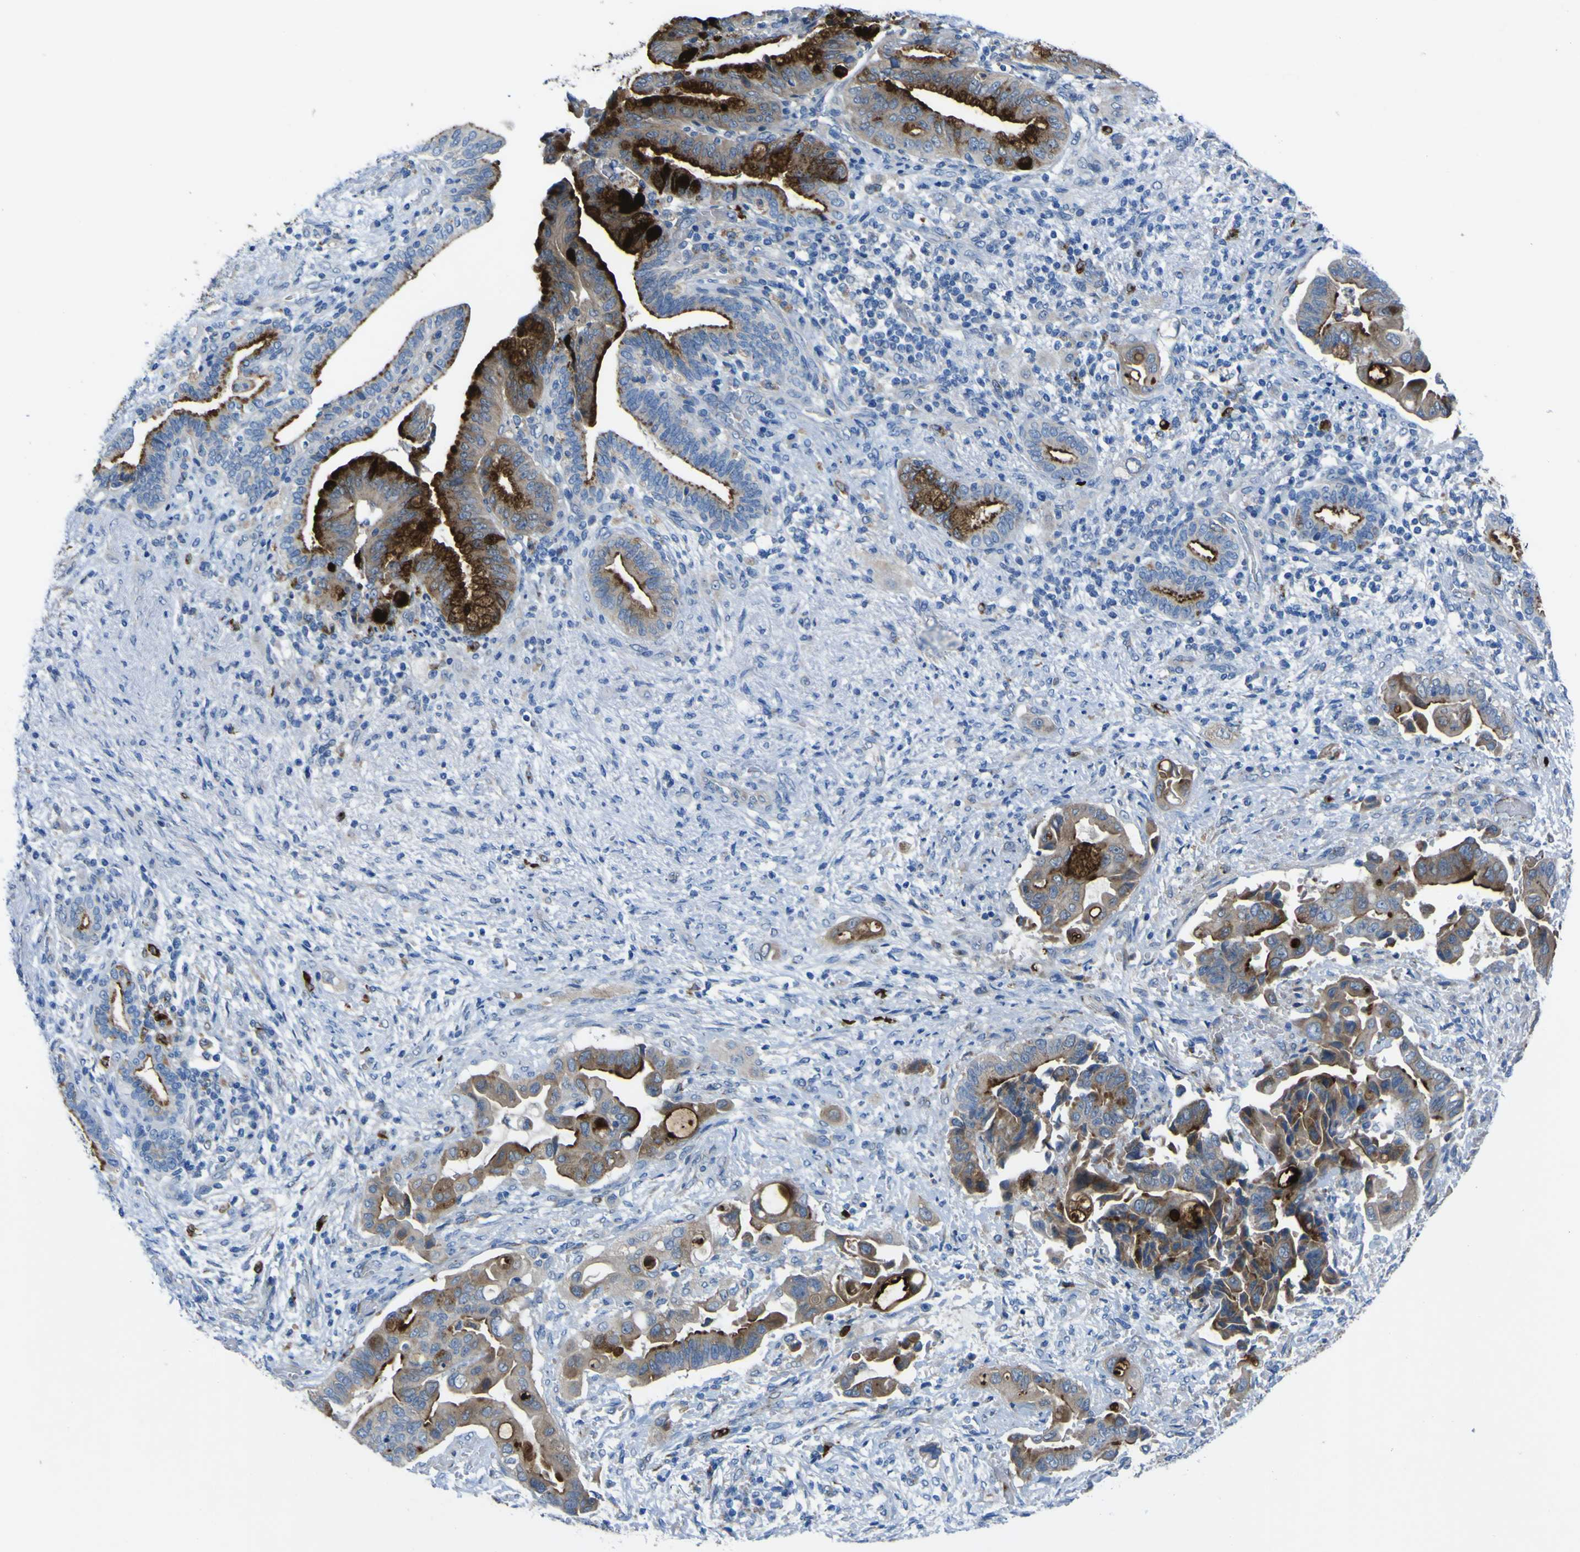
{"staining": {"intensity": "strong", "quantity": ">75%", "location": "cytoplasmic/membranous"}, "tissue": "liver cancer", "cell_type": "Tumor cells", "image_type": "cancer", "snomed": [{"axis": "morphology", "description": "Cholangiocarcinoma"}, {"axis": "topography", "description": "Liver"}], "caption": "Cholangiocarcinoma (liver) stained for a protein (brown) exhibits strong cytoplasmic/membranous positive staining in about >75% of tumor cells.", "gene": "CST3", "patient": {"sex": "female", "age": 61}}